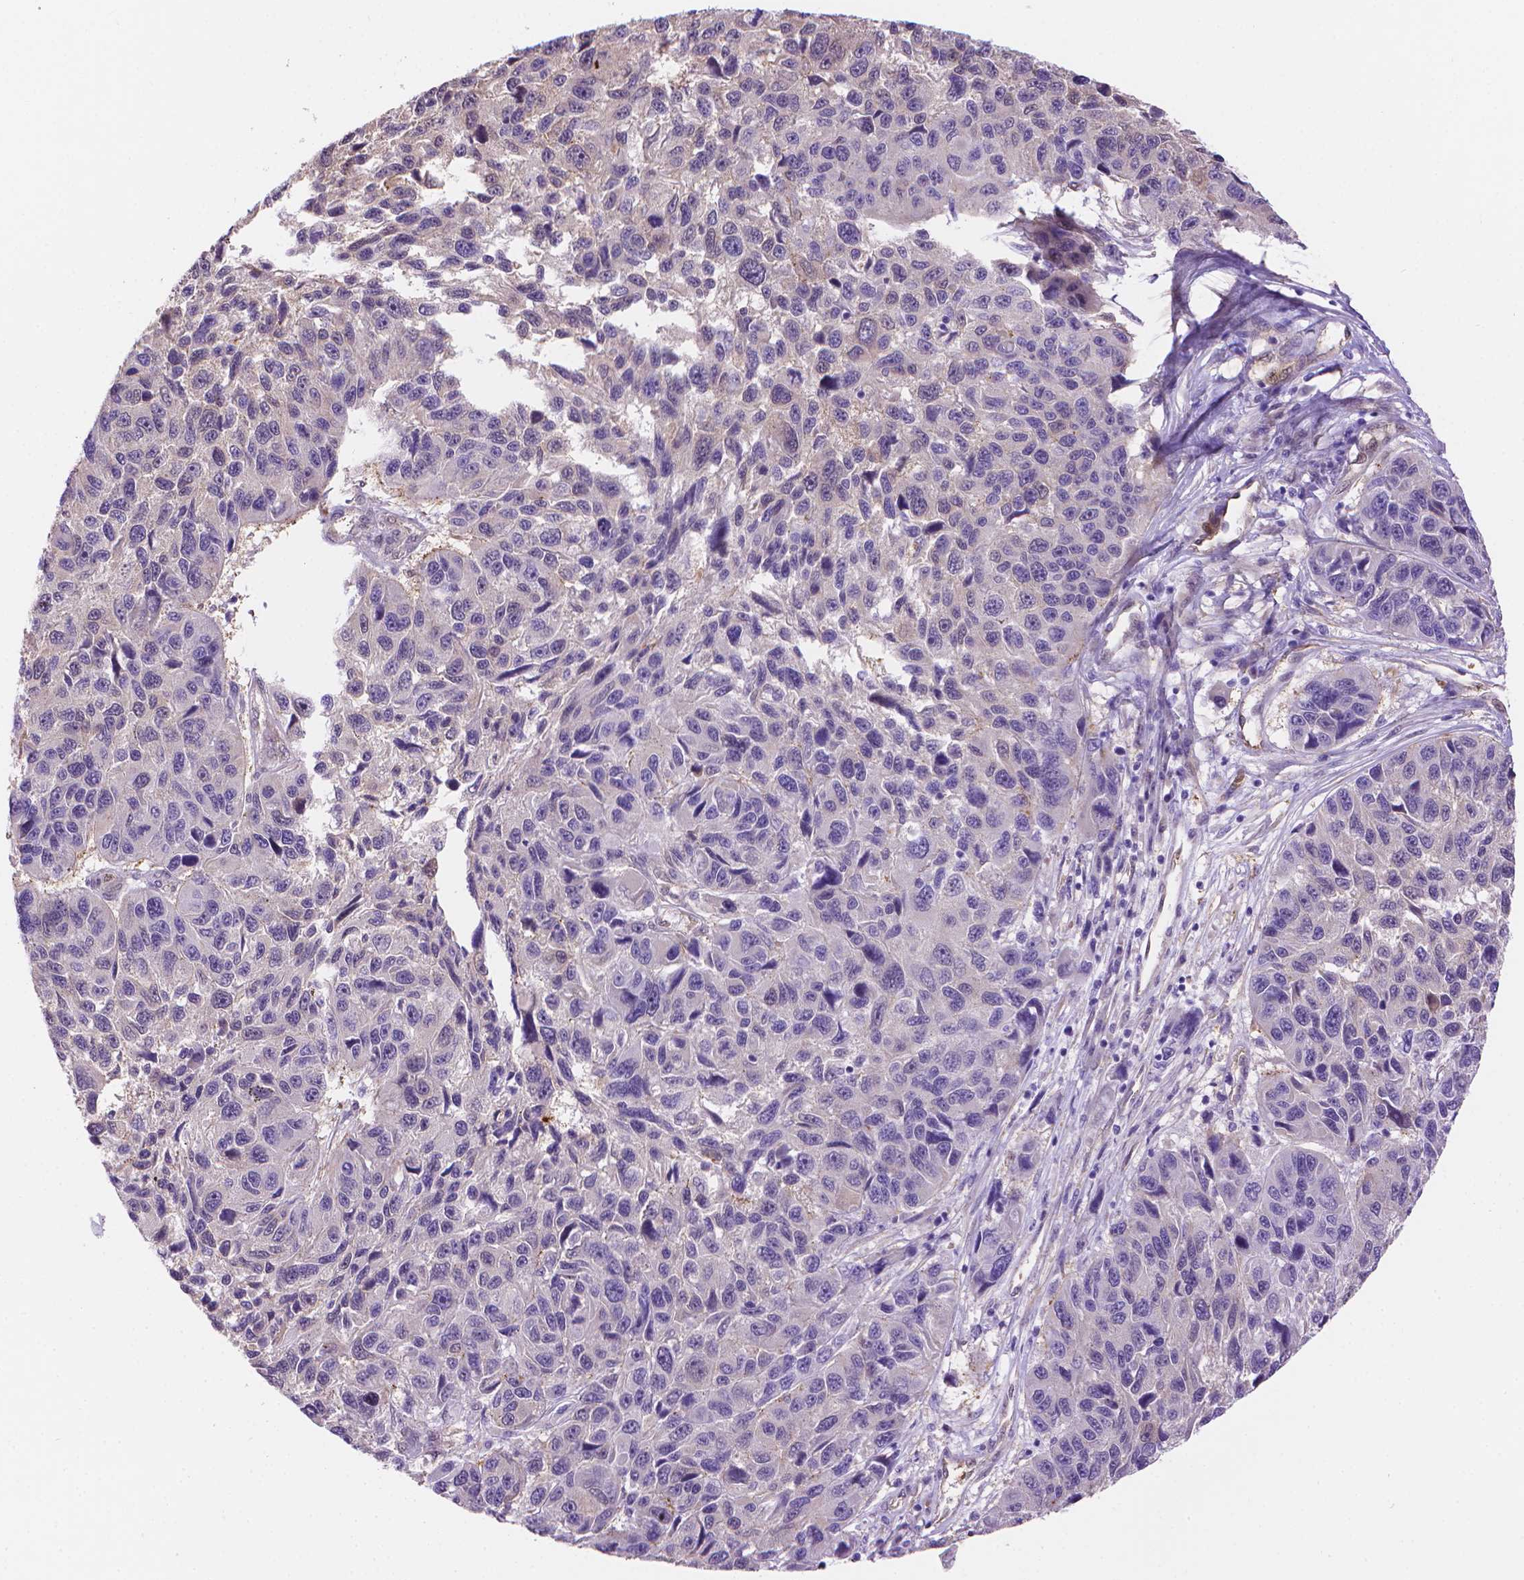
{"staining": {"intensity": "negative", "quantity": "none", "location": "none"}, "tissue": "melanoma", "cell_type": "Tumor cells", "image_type": "cancer", "snomed": [{"axis": "morphology", "description": "Malignant melanoma, NOS"}, {"axis": "topography", "description": "Skin"}], "caption": "Malignant melanoma stained for a protein using IHC demonstrates no positivity tumor cells.", "gene": "CLIC4", "patient": {"sex": "male", "age": 53}}